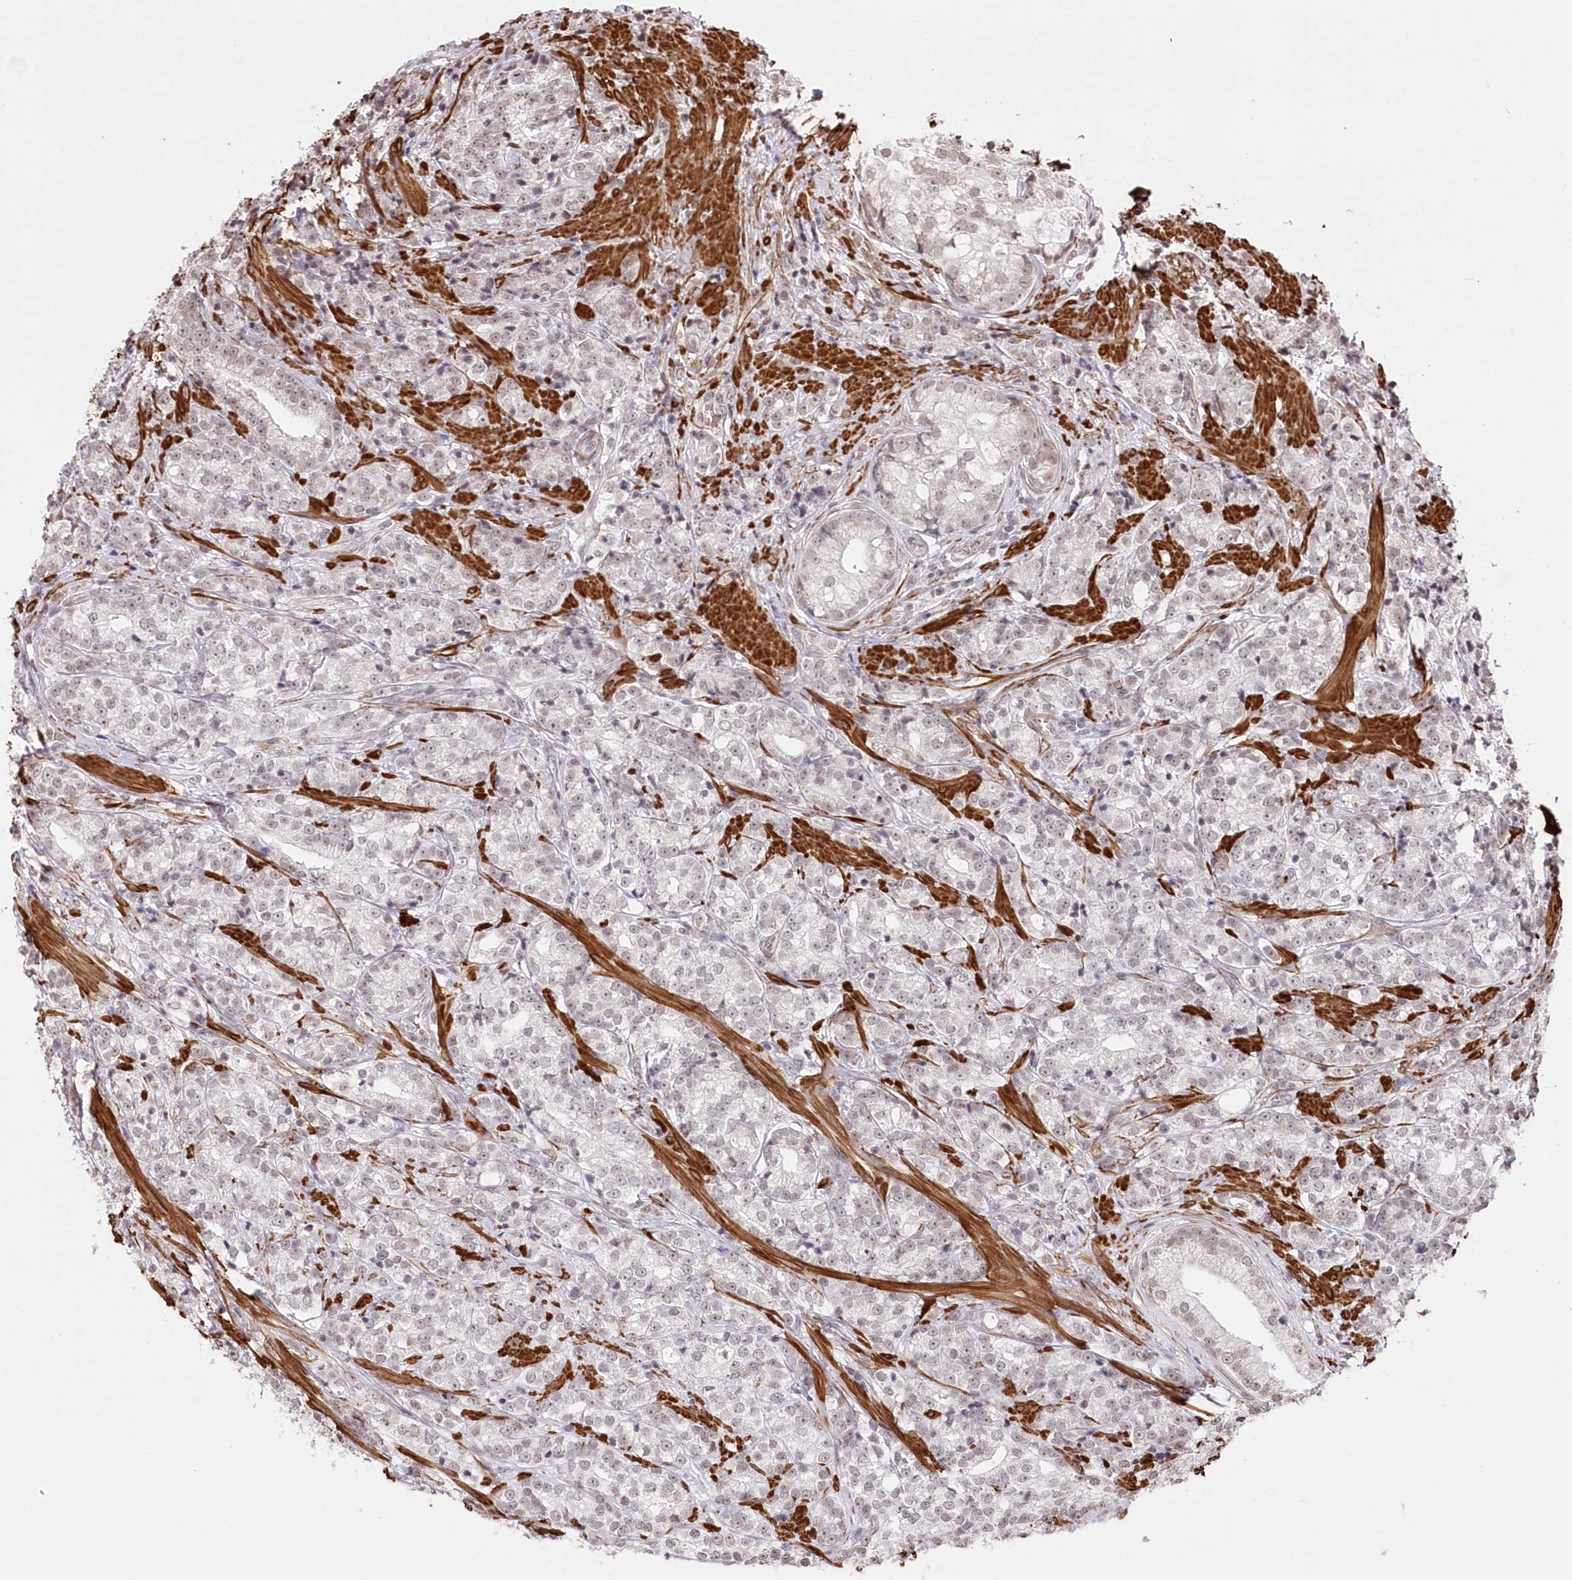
{"staining": {"intensity": "negative", "quantity": "none", "location": "none"}, "tissue": "prostate cancer", "cell_type": "Tumor cells", "image_type": "cancer", "snomed": [{"axis": "morphology", "description": "Adenocarcinoma, High grade"}, {"axis": "topography", "description": "Prostate"}], "caption": "A micrograph of prostate cancer stained for a protein demonstrates no brown staining in tumor cells.", "gene": "RBM27", "patient": {"sex": "male", "age": 69}}